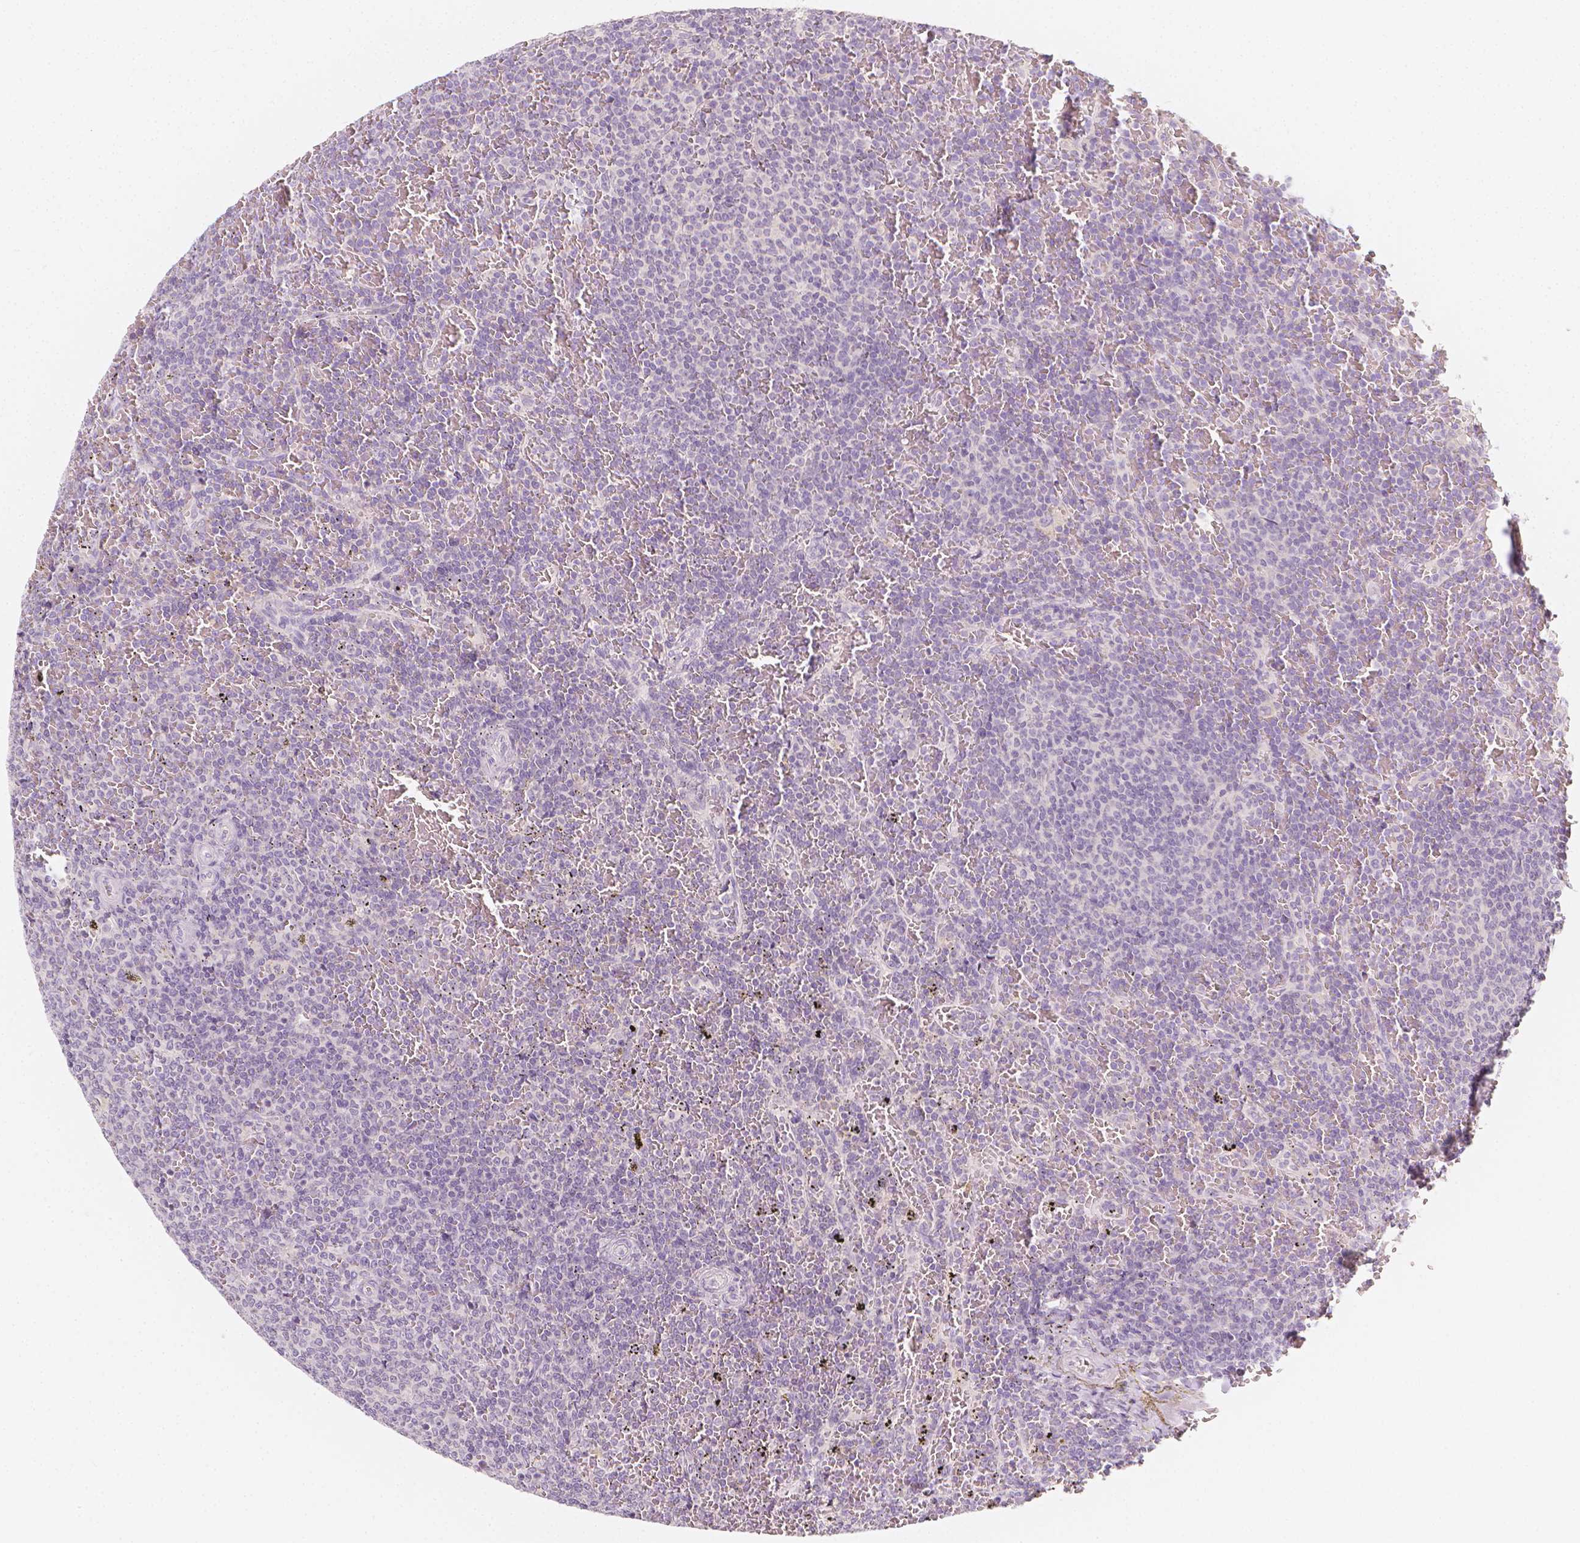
{"staining": {"intensity": "negative", "quantity": "none", "location": "none"}, "tissue": "lymphoma", "cell_type": "Tumor cells", "image_type": "cancer", "snomed": [{"axis": "morphology", "description": "Malignant lymphoma, non-Hodgkin's type, Low grade"}, {"axis": "topography", "description": "Spleen"}], "caption": "Histopathology image shows no significant protein positivity in tumor cells of low-grade malignant lymphoma, non-Hodgkin's type.", "gene": "RBFOX1", "patient": {"sex": "female", "age": 77}}